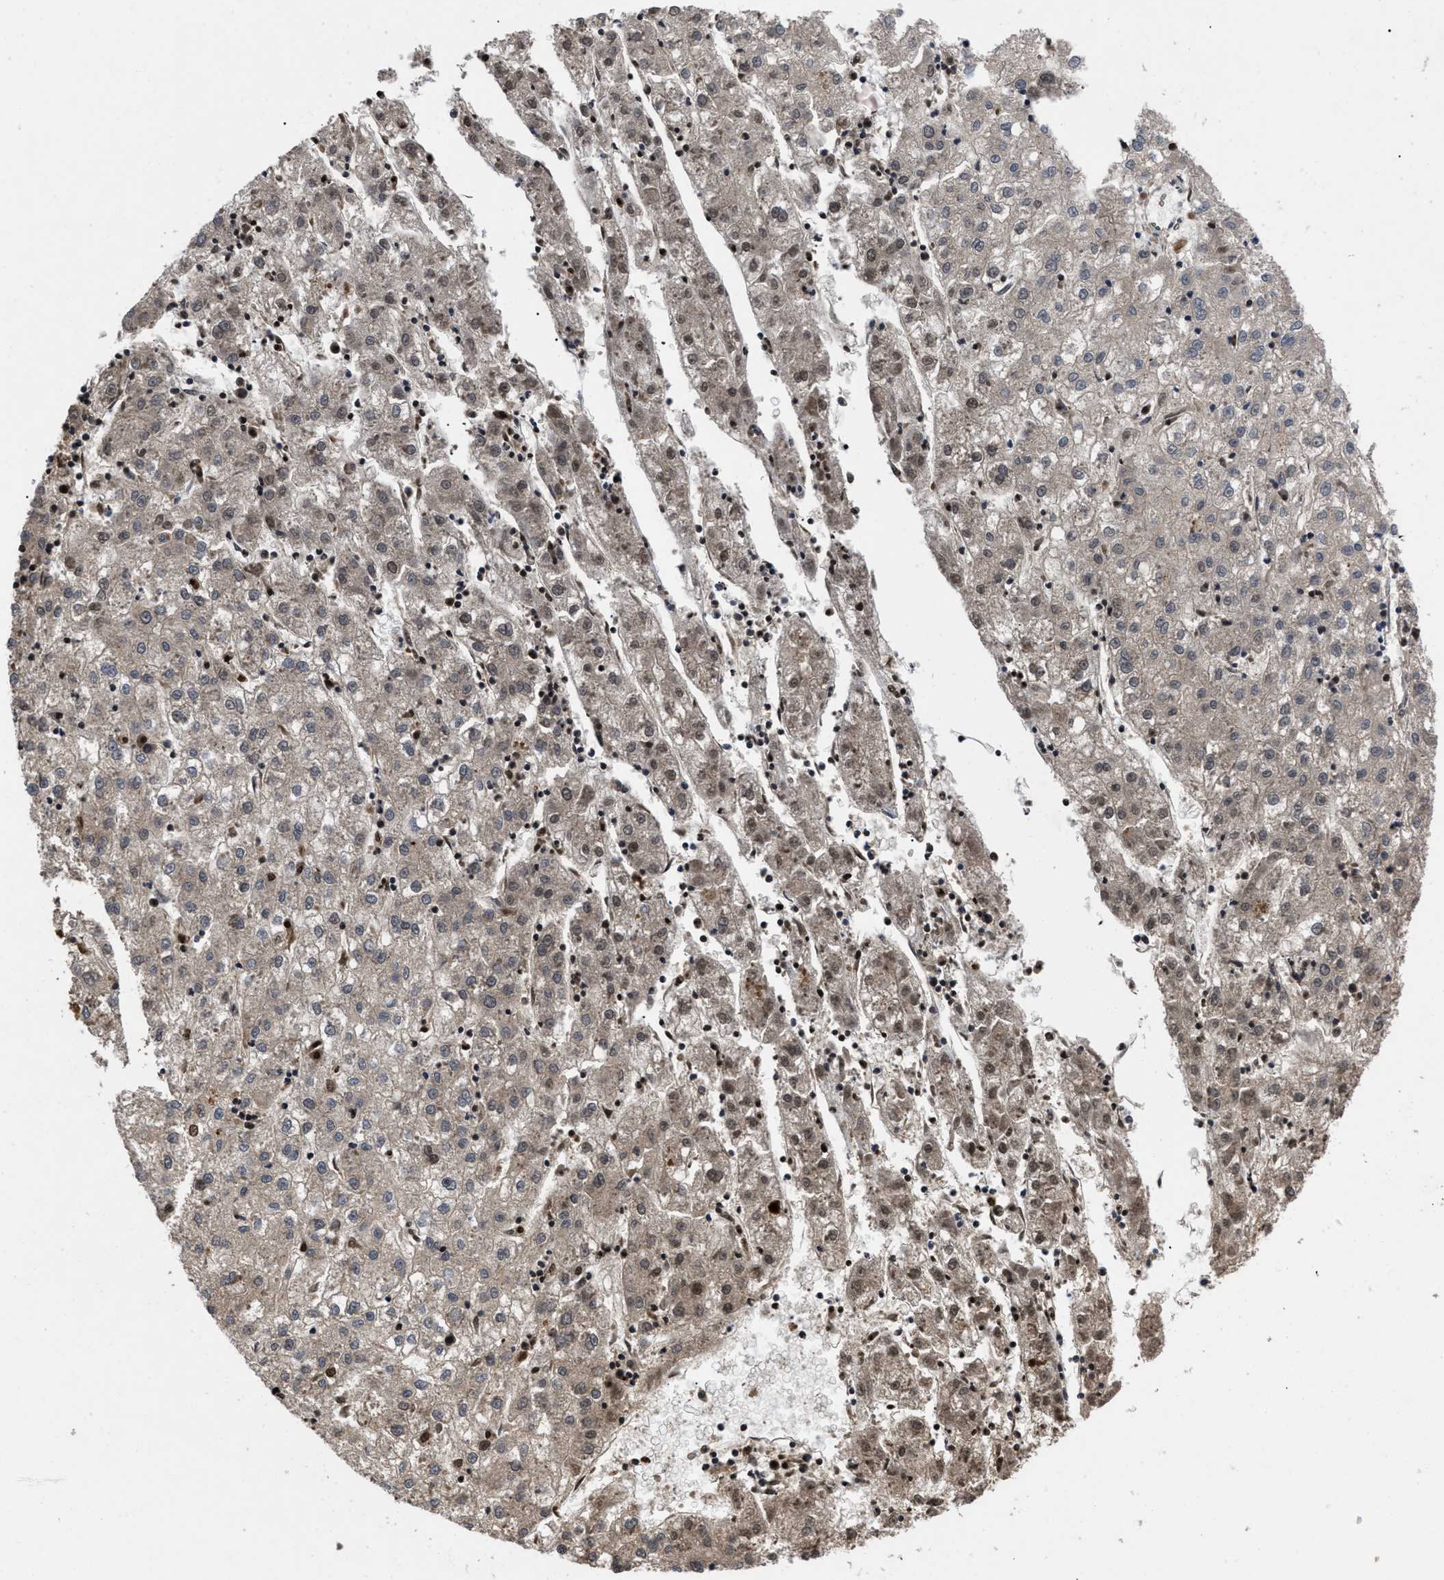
{"staining": {"intensity": "weak", "quantity": "25%-75%", "location": "cytoplasmic/membranous,nuclear"}, "tissue": "liver cancer", "cell_type": "Tumor cells", "image_type": "cancer", "snomed": [{"axis": "morphology", "description": "Carcinoma, Hepatocellular, NOS"}, {"axis": "topography", "description": "Liver"}], "caption": "A photomicrograph showing weak cytoplasmic/membranous and nuclear expression in approximately 25%-75% of tumor cells in liver cancer, as visualized by brown immunohistochemical staining.", "gene": "FAM200A", "patient": {"sex": "male", "age": 72}}